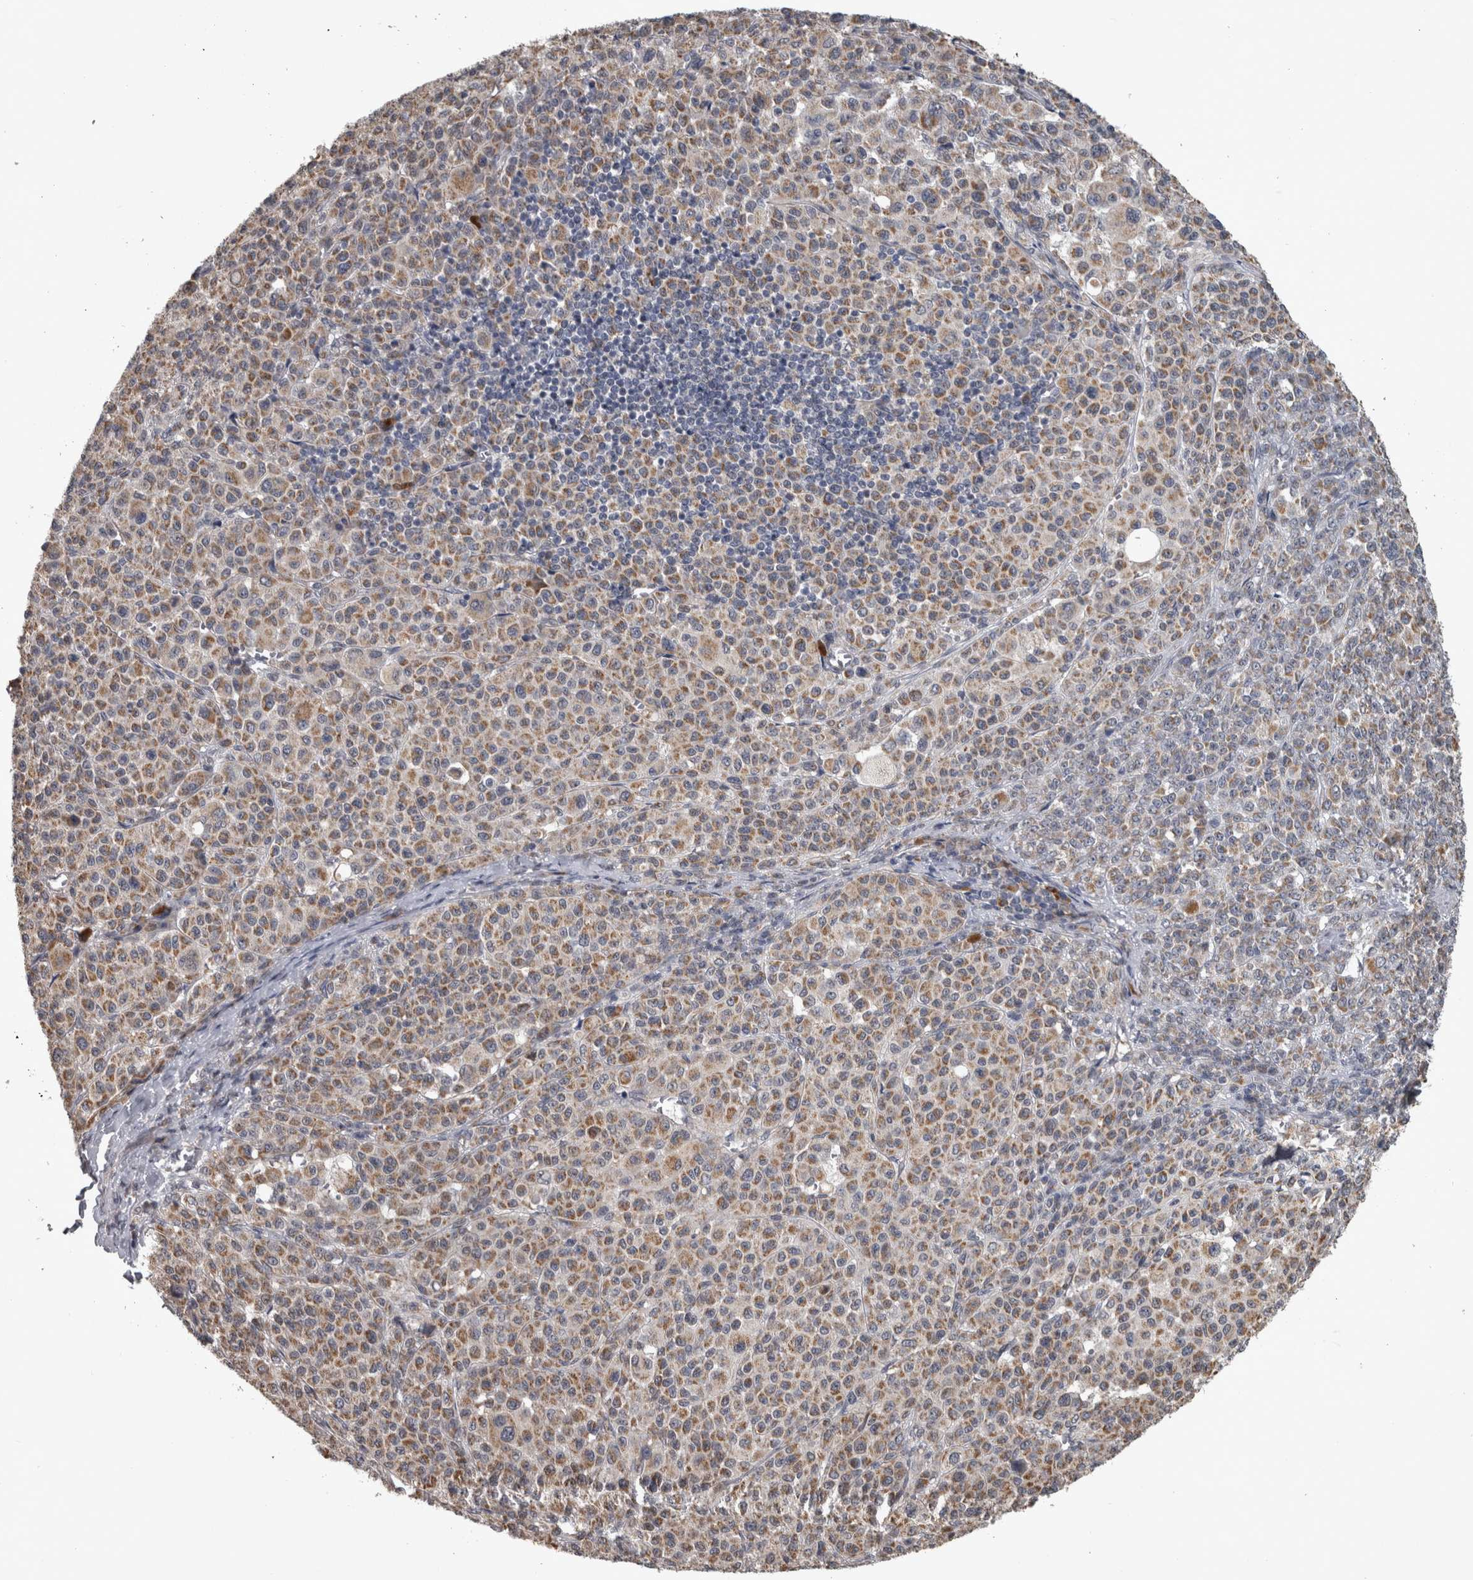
{"staining": {"intensity": "moderate", "quantity": ">75%", "location": "cytoplasmic/membranous"}, "tissue": "melanoma", "cell_type": "Tumor cells", "image_type": "cancer", "snomed": [{"axis": "morphology", "description": "Malignant melanoma, Metastatic site"}, {"axis": "topography", "description": "Skin"}], "caption": "An immunohistochemistry (IHC) histopathology image of neoplastic tissue is shown. Protein staining in brown labels moderate cytoplasmic/membranous positivity in malignant melanoma (metastatic site) within tumor cells.", "gene": "DBT", "patient": {"sex": "female", "age": 74}}